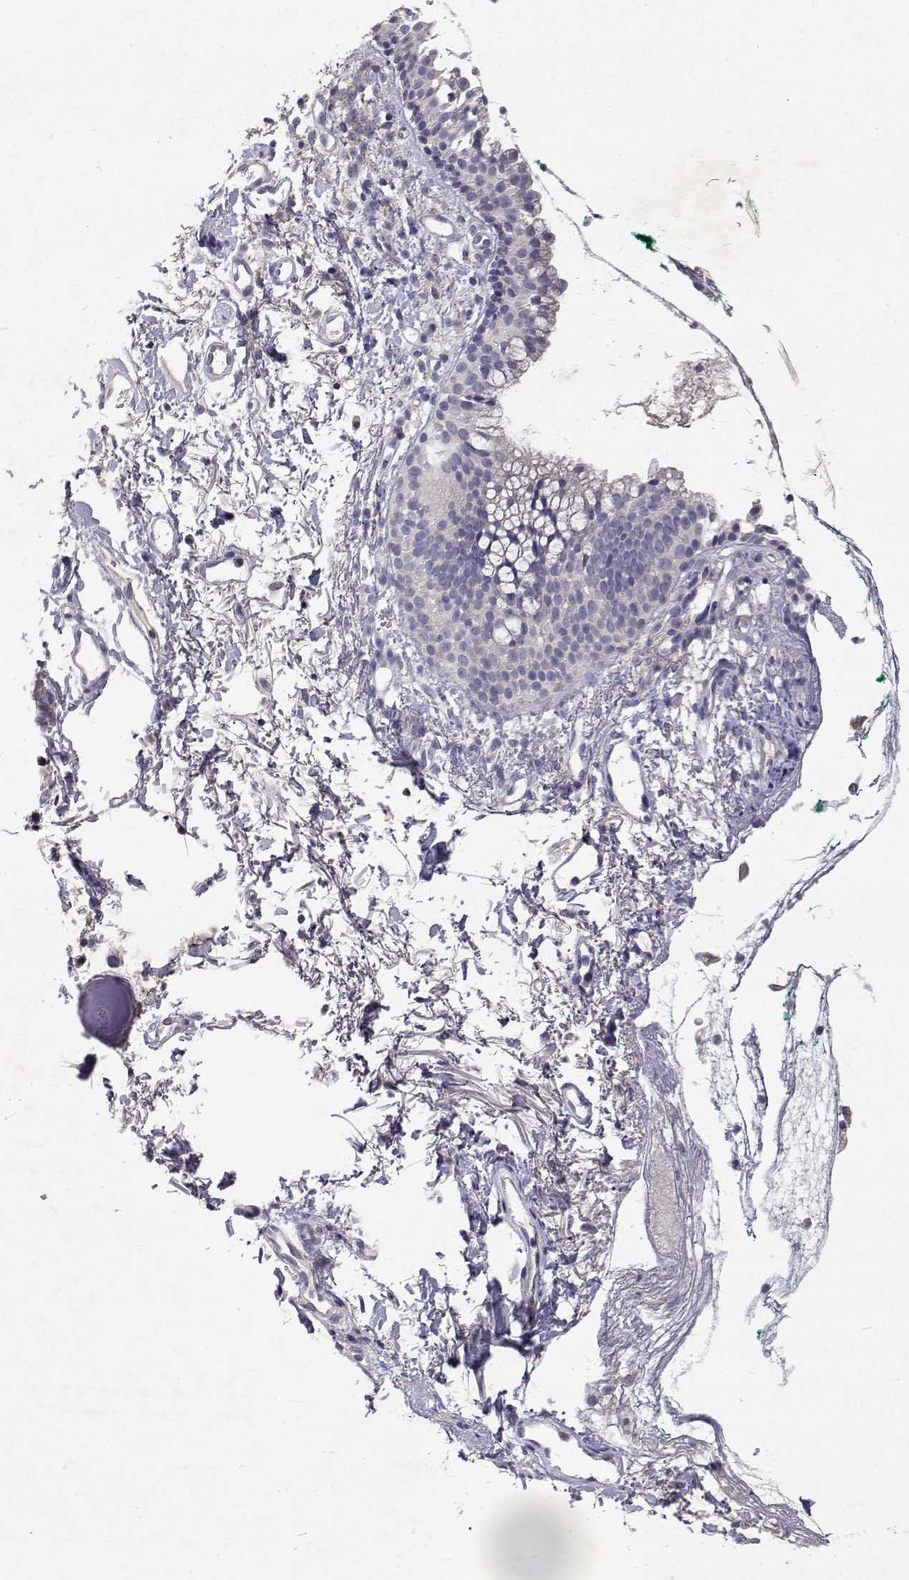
{"staining": {"intensity": "moderate", "quantity": "25%-75%", "location": "cytoplasmic/membranous"}, "tissue": "nasopharynx", "cell_type": "Respiratory epithelial cells", "image_type": "normal", "snomed": [{"axis": "morphology", "description": "Normal tissue, NOS"}, {"axis": "morphology", "description": "Basal cell carcinoma"}, {"axis": "topography", "description": "Cartilage tissue"}, {"axis": "topography", "description": "Nasopharynx"}, {"axis": "topography", "description": "Oral tissue"}], "caption": "This is an image of immunohistochemistry staining of unremarkable nasopharynx, which shows moderate staining in the cytoplasmic/membranous of respiratory epithelial cells.", "gene": "TRIM60", "patient": {"sex": "female", "age": 77}}